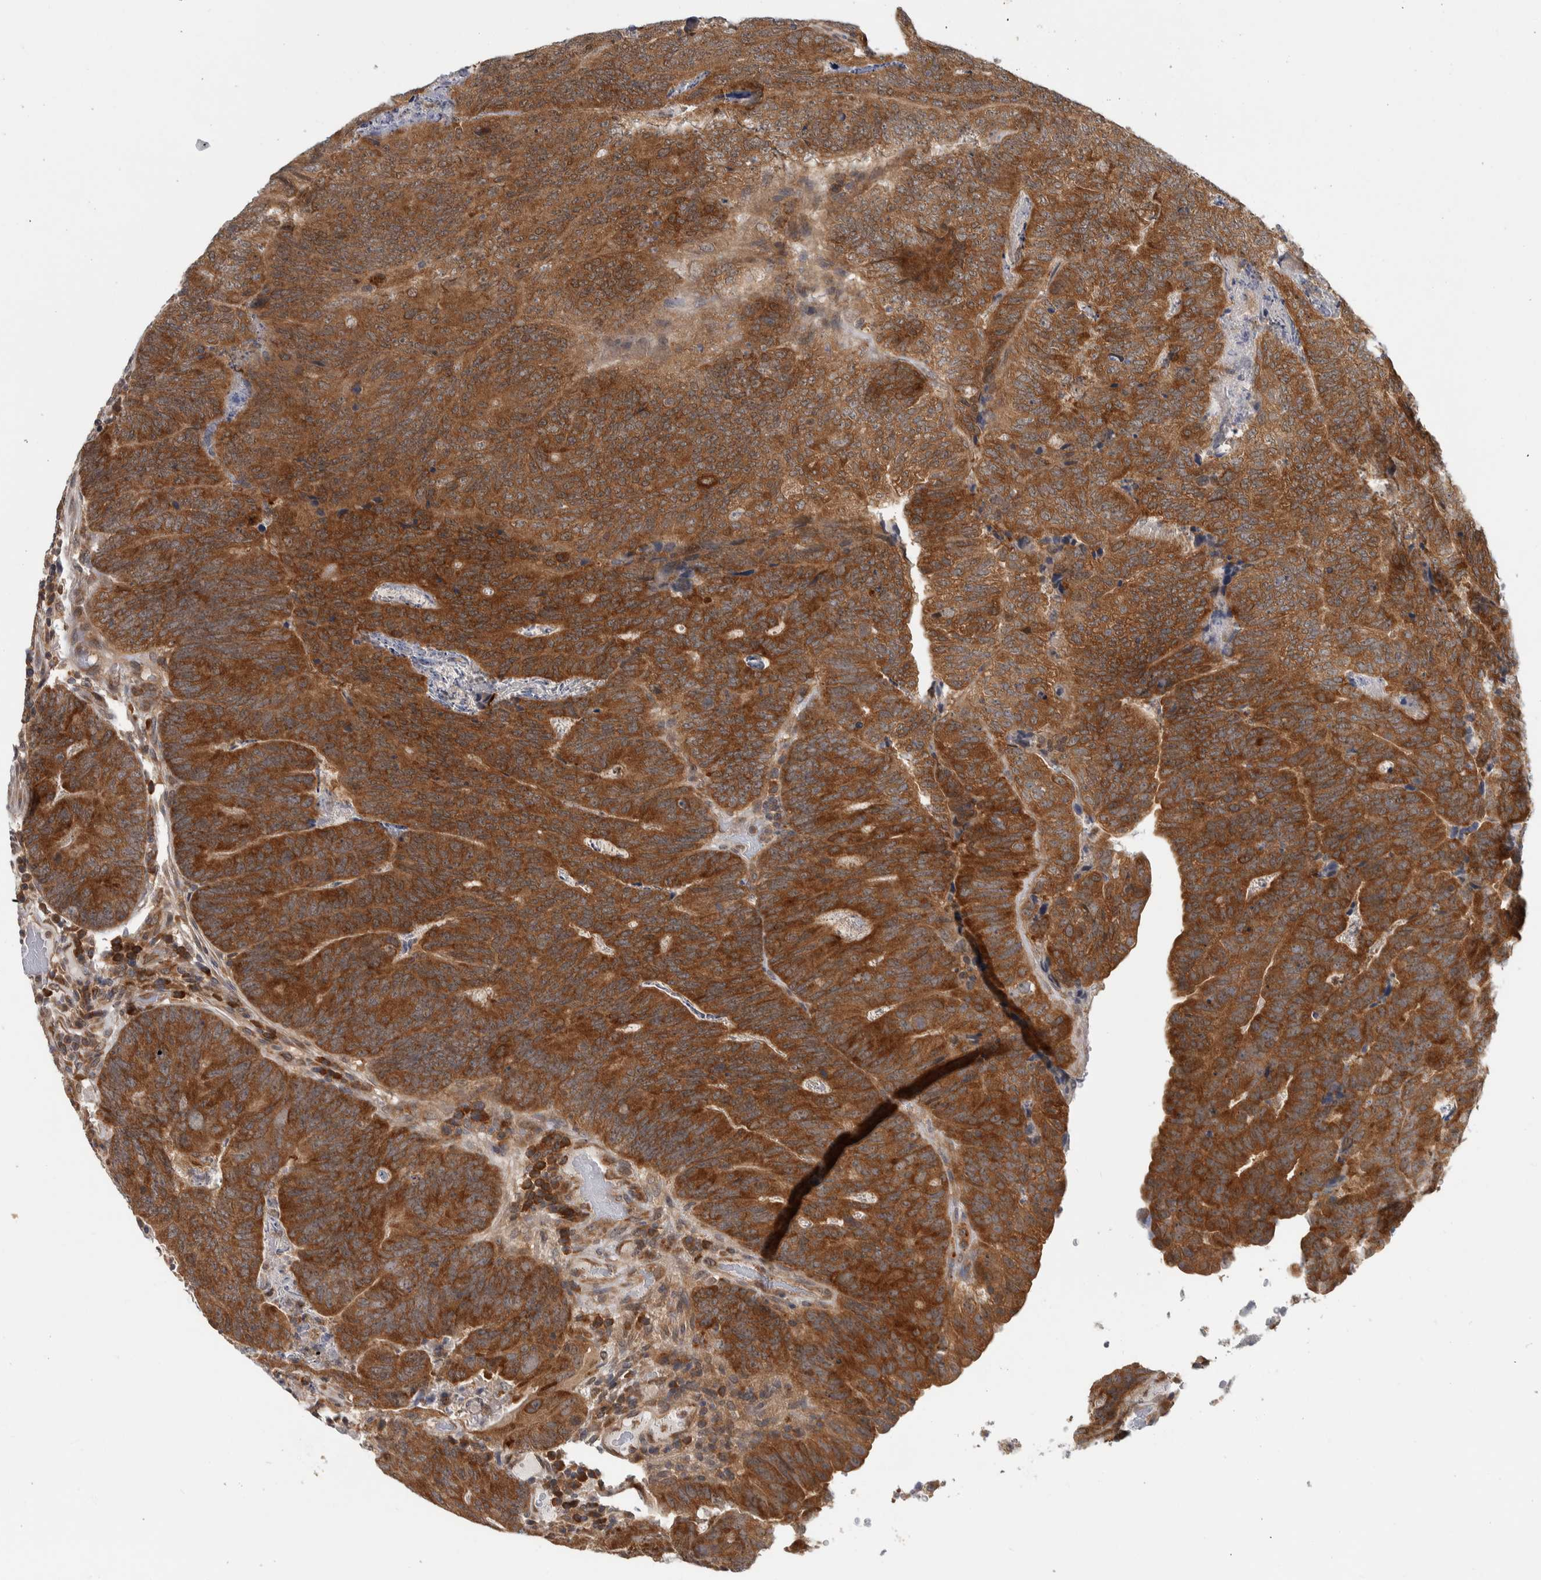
{"staining": {"intensity": "strong", "quantity": ">75%", "location": "cytoplasmic/membranous"}, "tissue": "colorectal cancer", "cell_type": "Tumor cells", "image_type": "cancer", "snomed": [{"axis": "morphology", "description": "Adenocarcinoma, NOS"}, {"axis": "topography", "description": "Colon"}], "caption": "Immunohistochemistry (IHC) of colorectal cancer (adenocarcinoma) shows high levels of strong cytoplasmic/membranous staining in approximately >75% of tumor cells. The staining is performed using DAB brown chromogen to label protein expression. The nuclei are counter-stained blue using hematoxylin.", "gene": "CCDC43", "patient": {"sex": "female", "age": 67}}